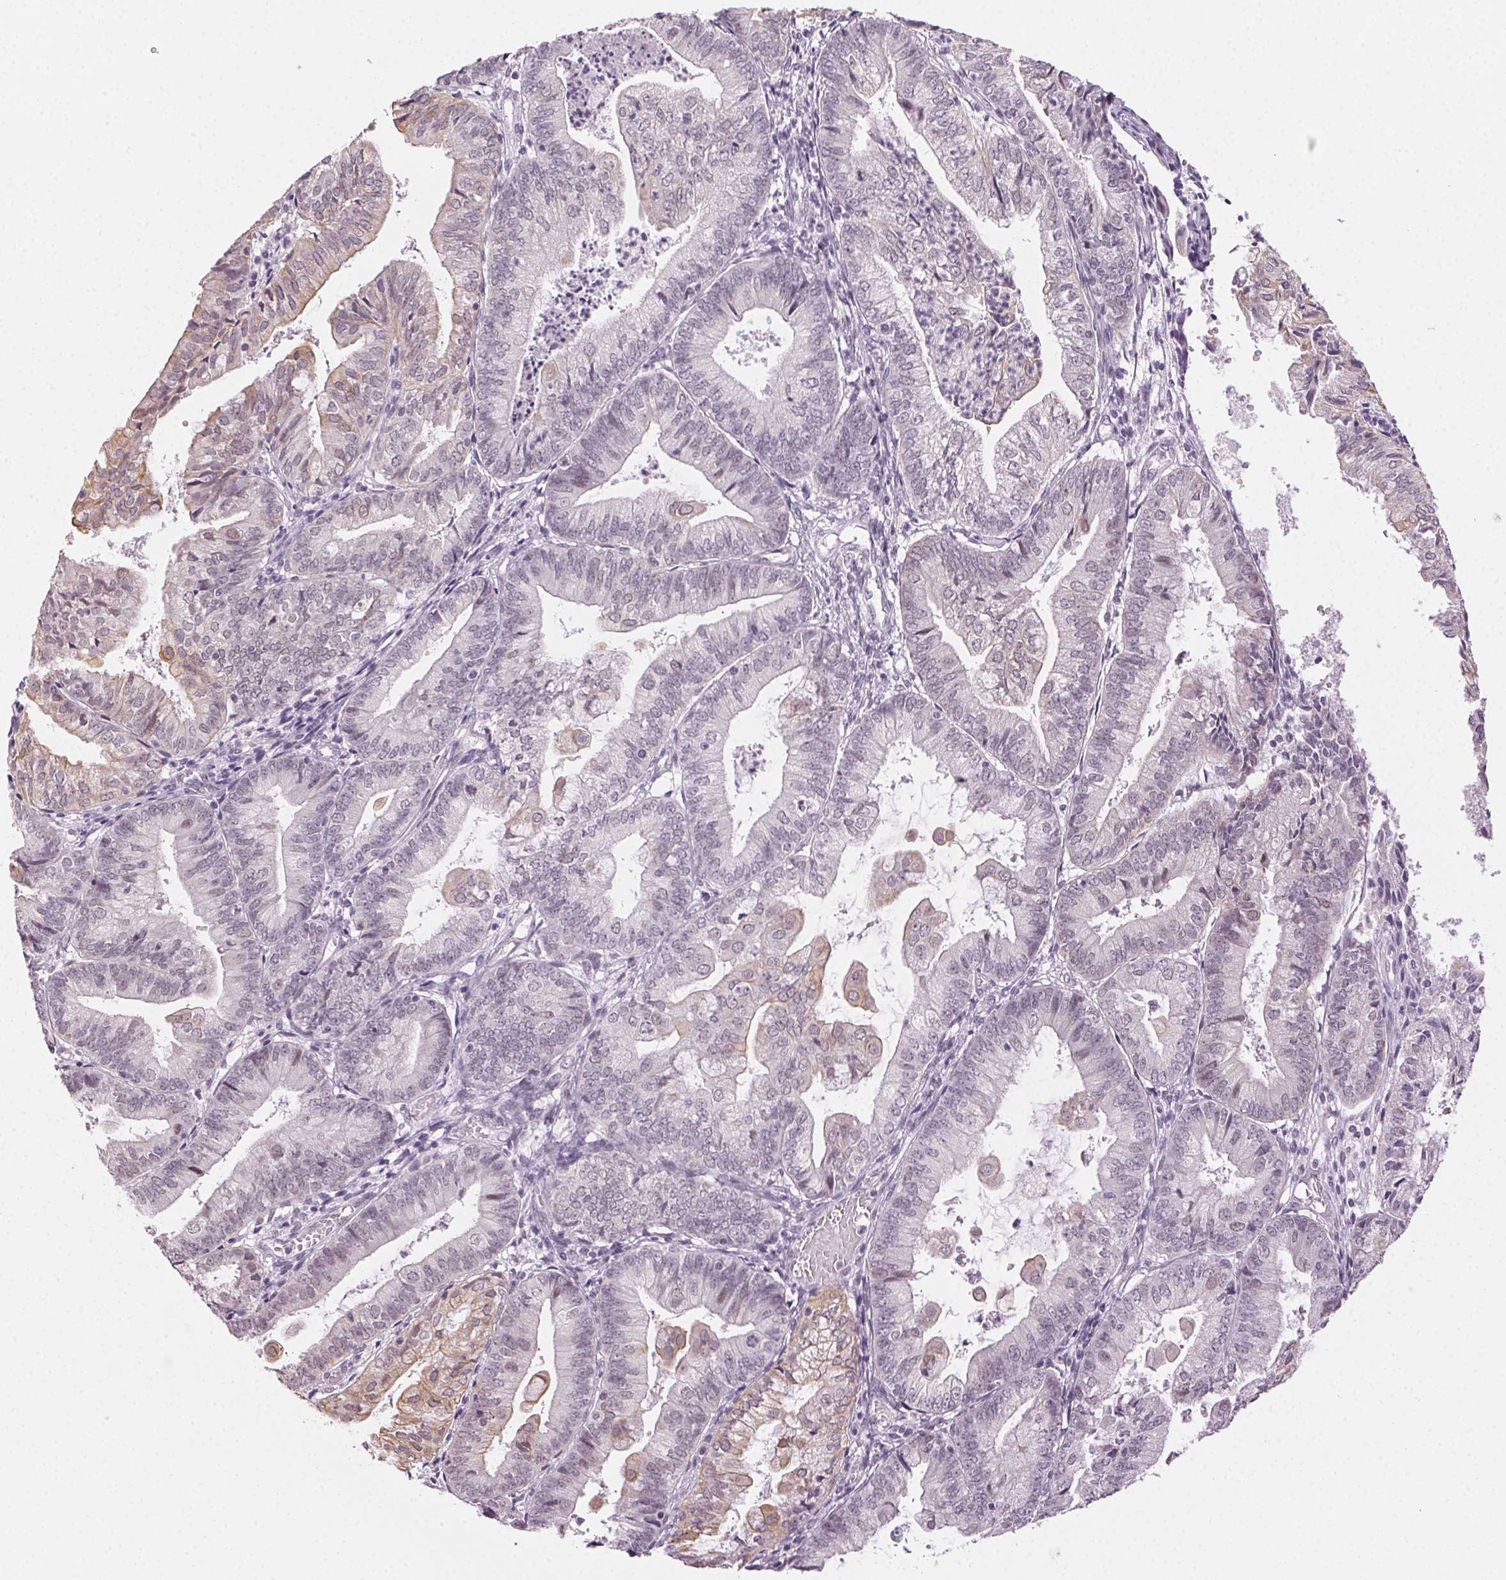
{"staining": {"intensity": "weak", "quantity": "<25%", "location": "cytoplasmic/membranous"}, "tissue": "endometrial cancer", "cell_type": "Tumor cells", "image_type": "cancer", "snomed": [{"axis": "morphology", "description": "Adenocarcinoma, NOS"}, {"axis": "topography", "description": "Endometrium"}], "caption": "Immunohistochemistry (IHC) photomicrograph of human adenocarcinoma (endometrial) stained for a protein (brown), which displays no expression in tumor cells.", "gene": "AIF1L", "patient": {"sex": "female", "age": 55}}